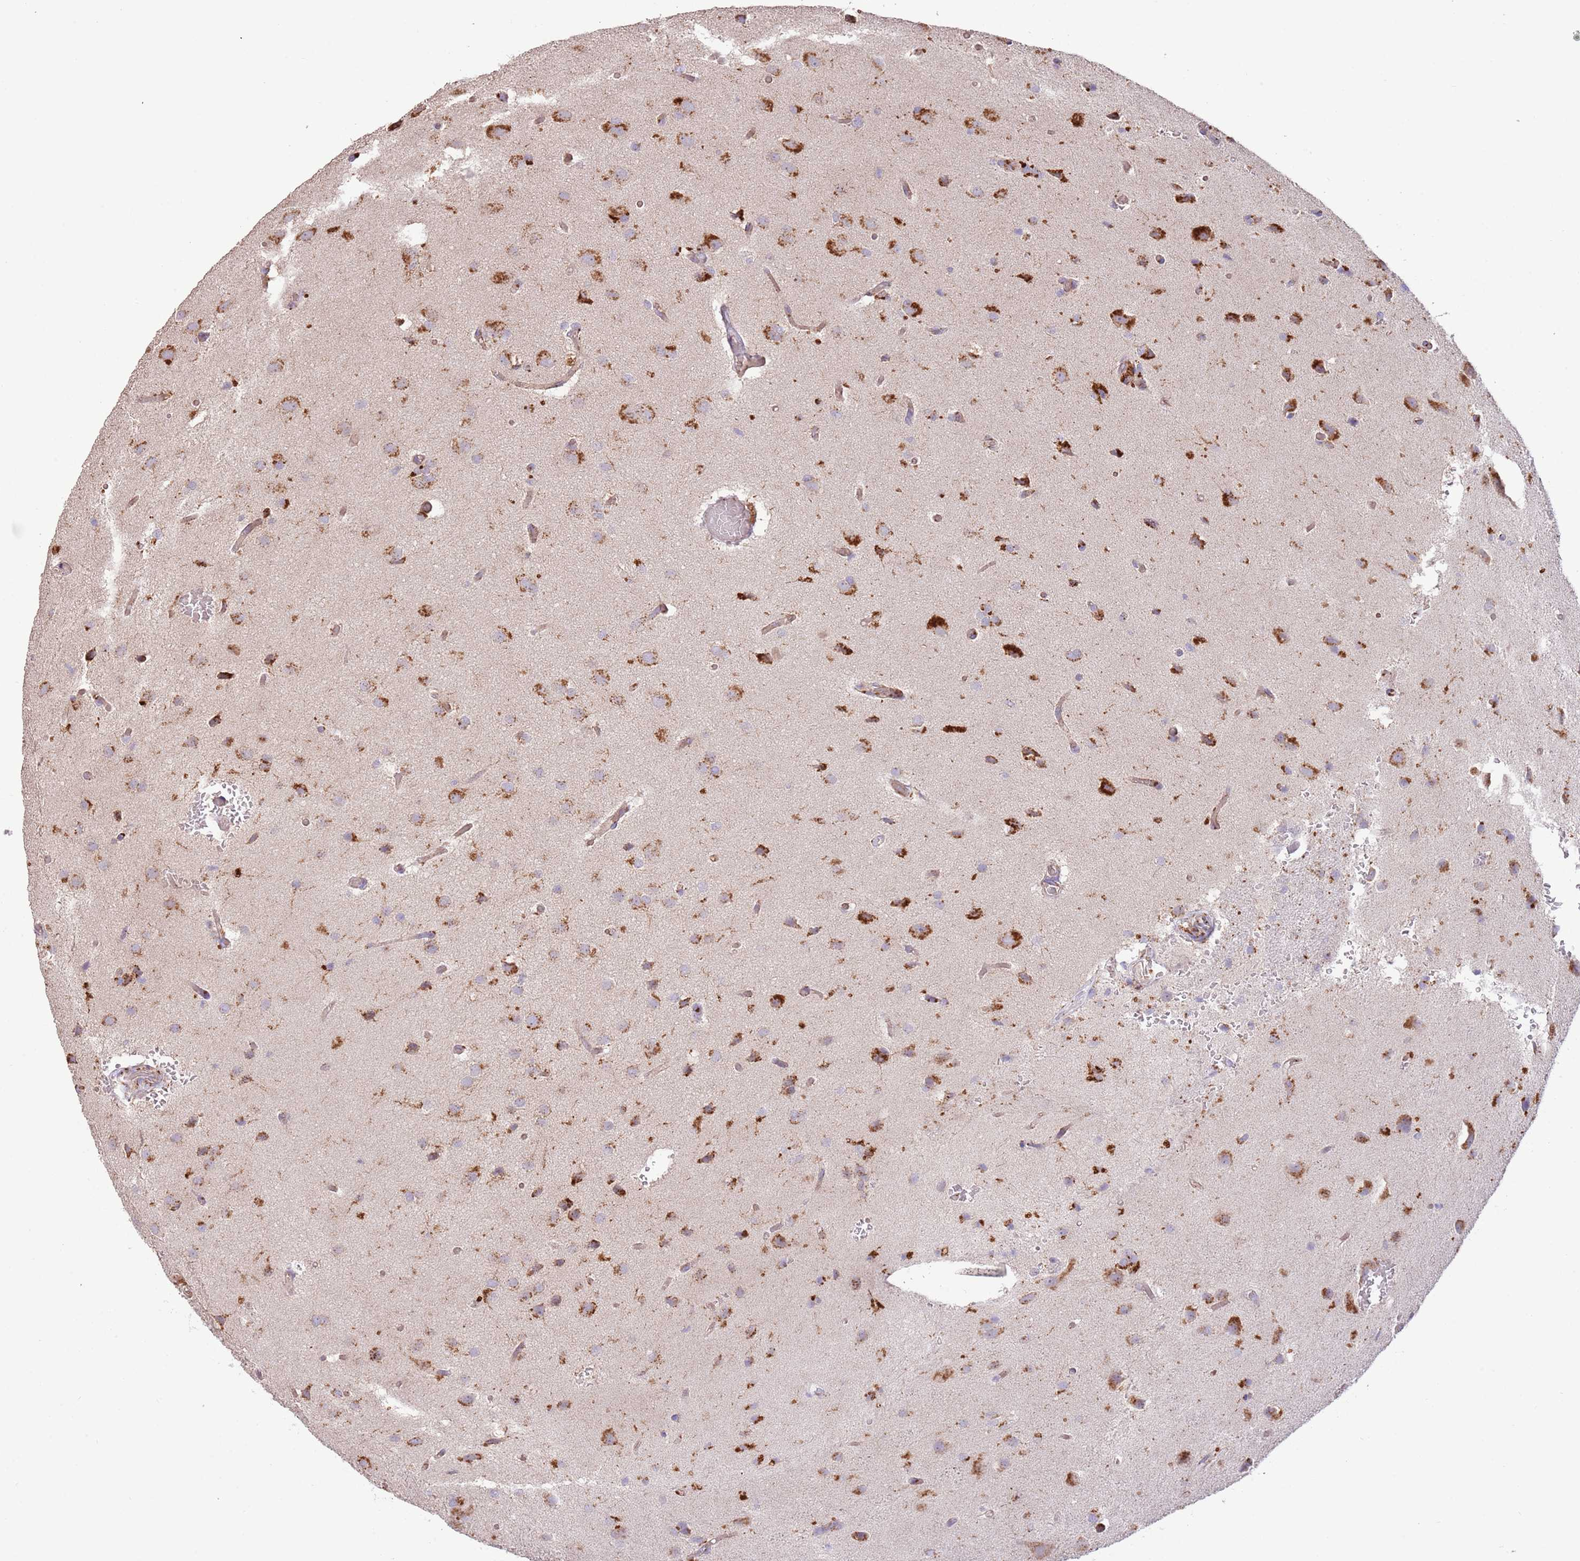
{"staining": {"intensity": "moderate", "quantity": "25%-75%", "location": "cytoplasmic/membranous"}, "tissue": "glioma", "cell_type": "Tumor cells", "image_type": "cancer", "snomed": [{"axis": "morphology", "description": "Glioma, malignant, High grade"}, {"axis": "topography", "description": "Brain"}], "caption": "A brown stain highlights moderate cytoplasmic/membranous positivity of a protein in human glioma tumor cells. (DAB (3,3'-diaminobenzidine) IHC with brightfield microscopy, high magnification).", "gene": "DOCK6", "patient": {"sex": "female", "age": 50}}